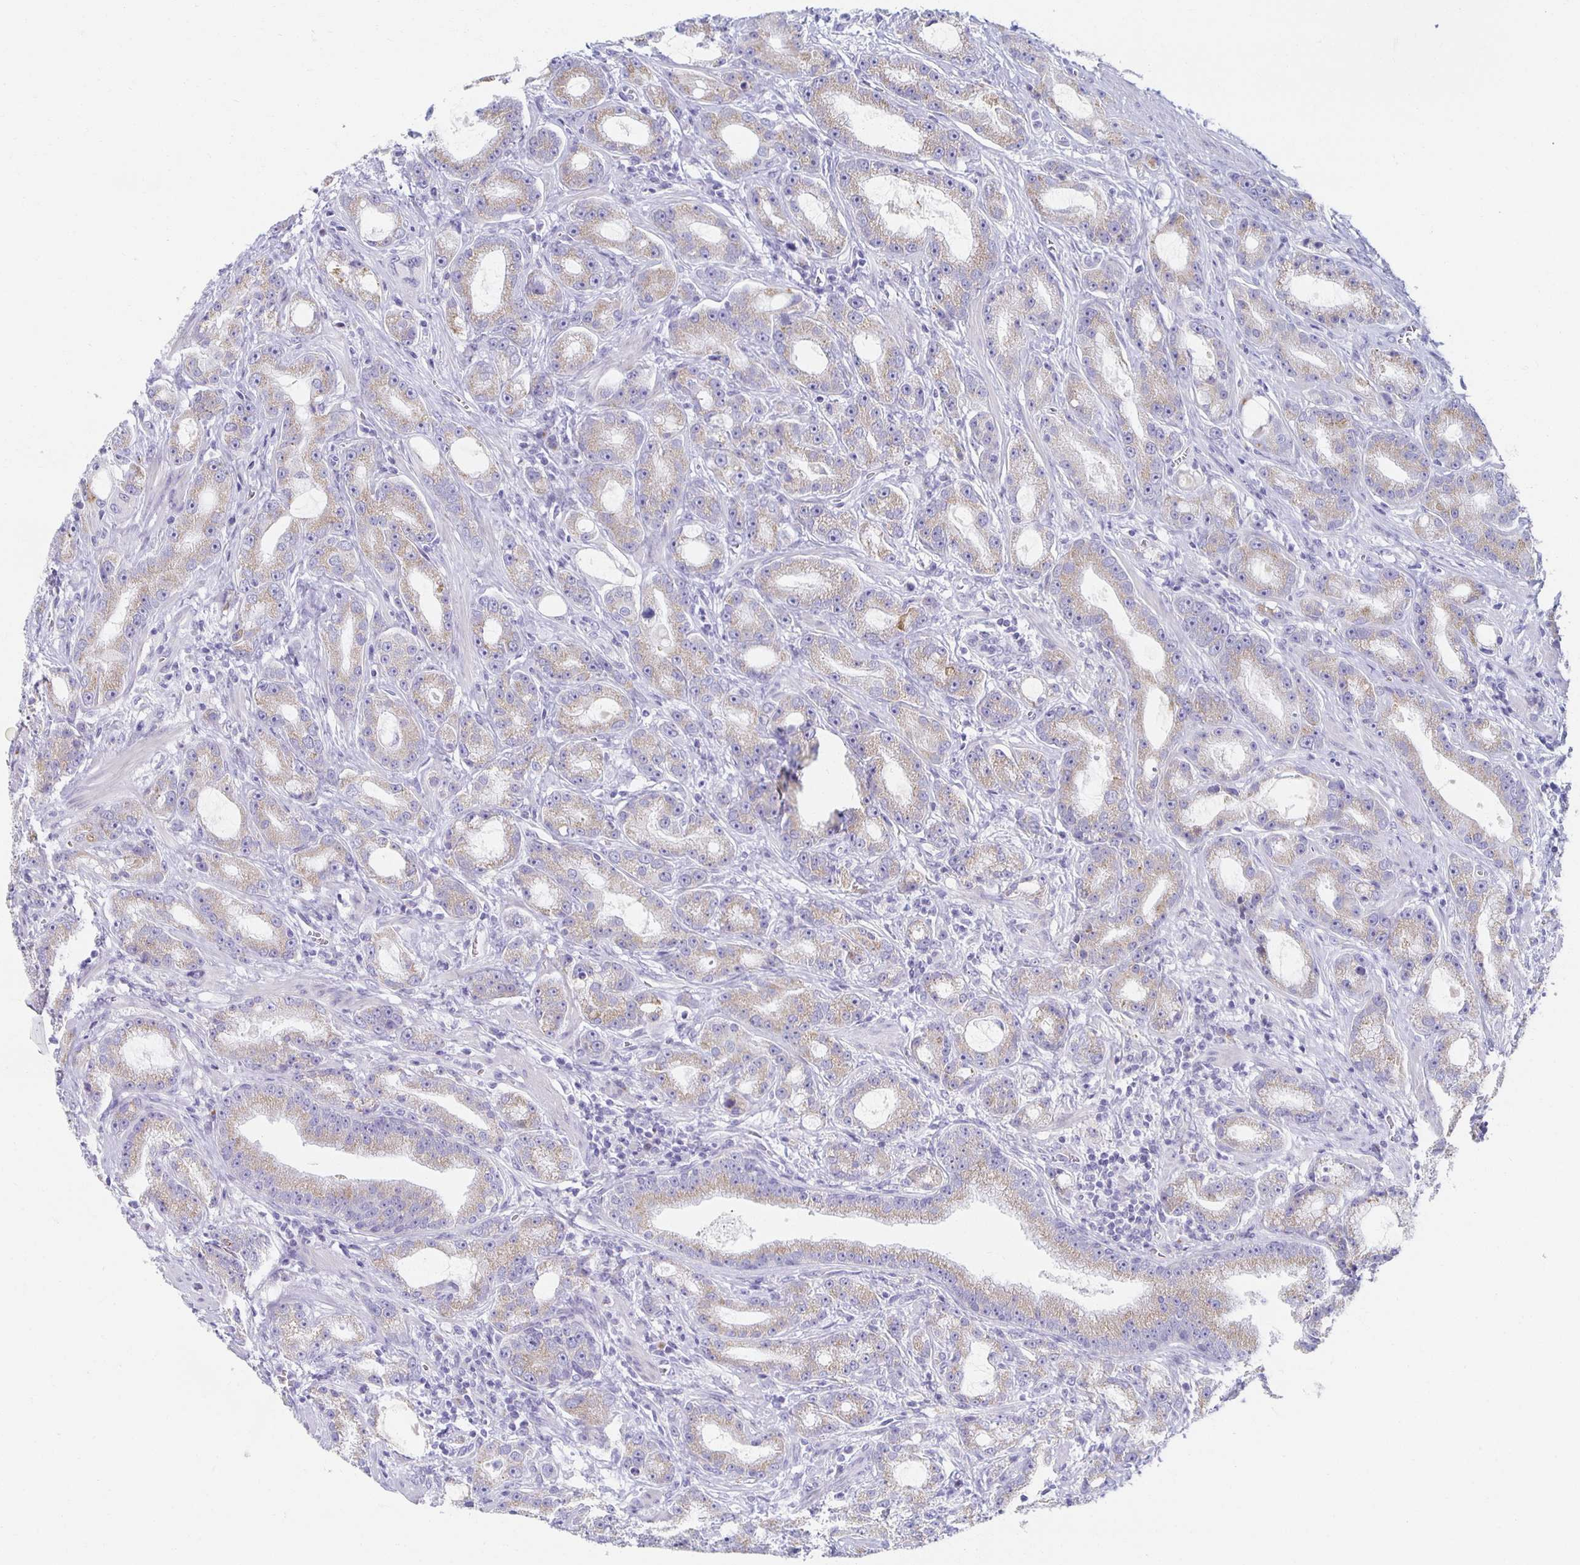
{"staining": {"intensity": "weak", "quantity": ">75%", "location": "cytoplasmic/membranous"}, "tissue": "prostate cancer", "cell_type": "Tumor cells", "image_type": "cancer", "snomed": [{"axis": "morphology", "description": "Adenocarcinoma, High grade"}, {"axis": "topography", "description": "Prostate"}], "caption": "Immunohistochemistry (IHC) of prostate cancer demonstrates low levels of weak cytoplasmic/membranous positivity in approximately >75% of tumor cells.", "gene": "TEX44", "patient": {"sex": "male", "age": 65}}